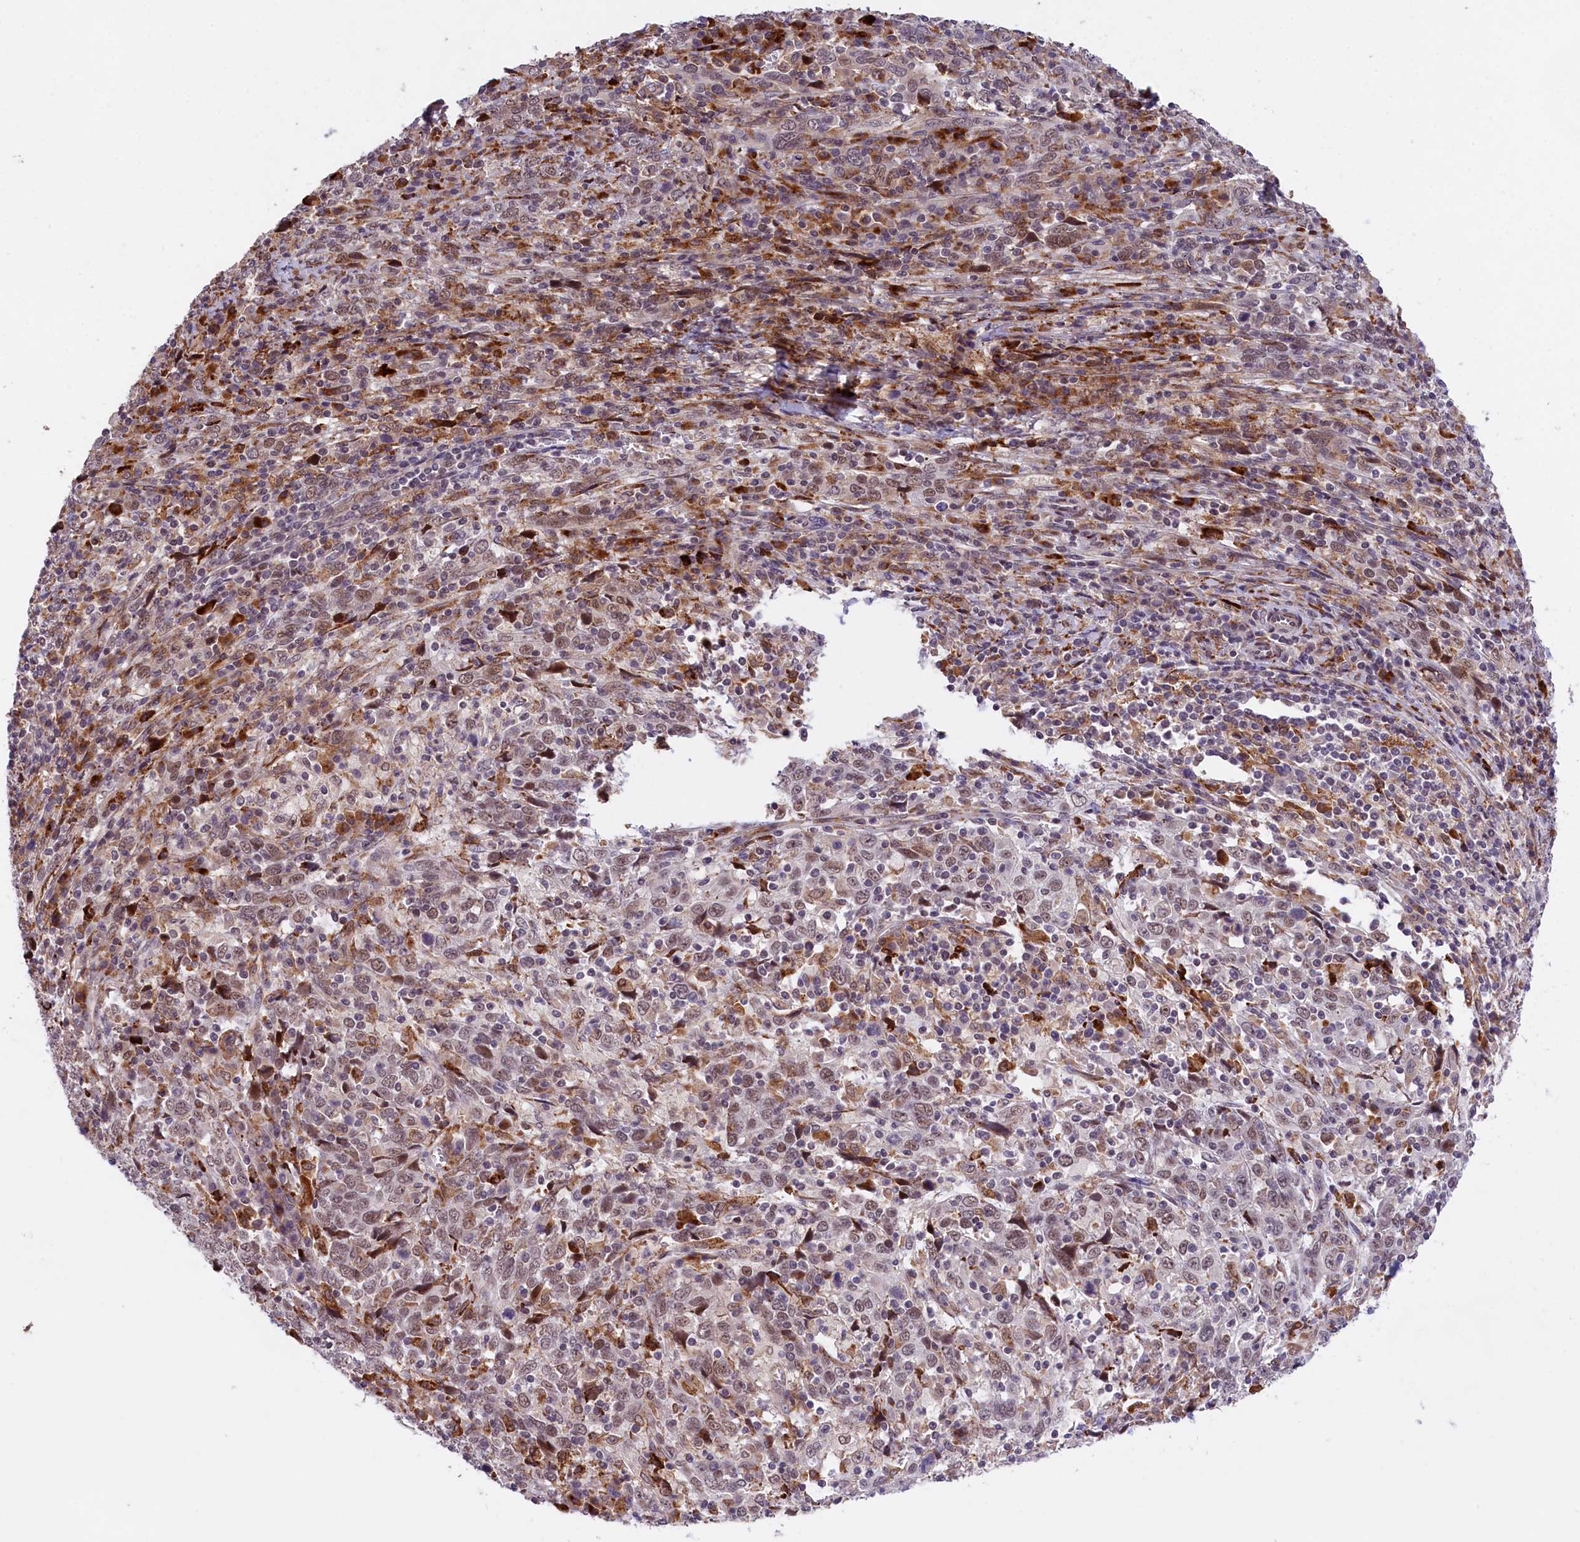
{"staining": {"intensity": "moderate", "quantity": "25%-75%", "location": "nuclear"}, "tissue": "cervical cancer", "cell_type": "Tumor cells", "image_type": "cancer", "snomed": [{"axis": "morphology", "description": "Squamous cell carcinoma, NOS"}, {"axis": "topography", "description": "Cervix"}], "caption": "Approximately 25%-75% of tumor cells in human squamous cell carcinoma (cervical) demonstrate moderate nuclear protein staining as visualized by brown immunohistochemical staining.", "gene": "FBXO45", "patient": {"sex": "female", "age": 46}}